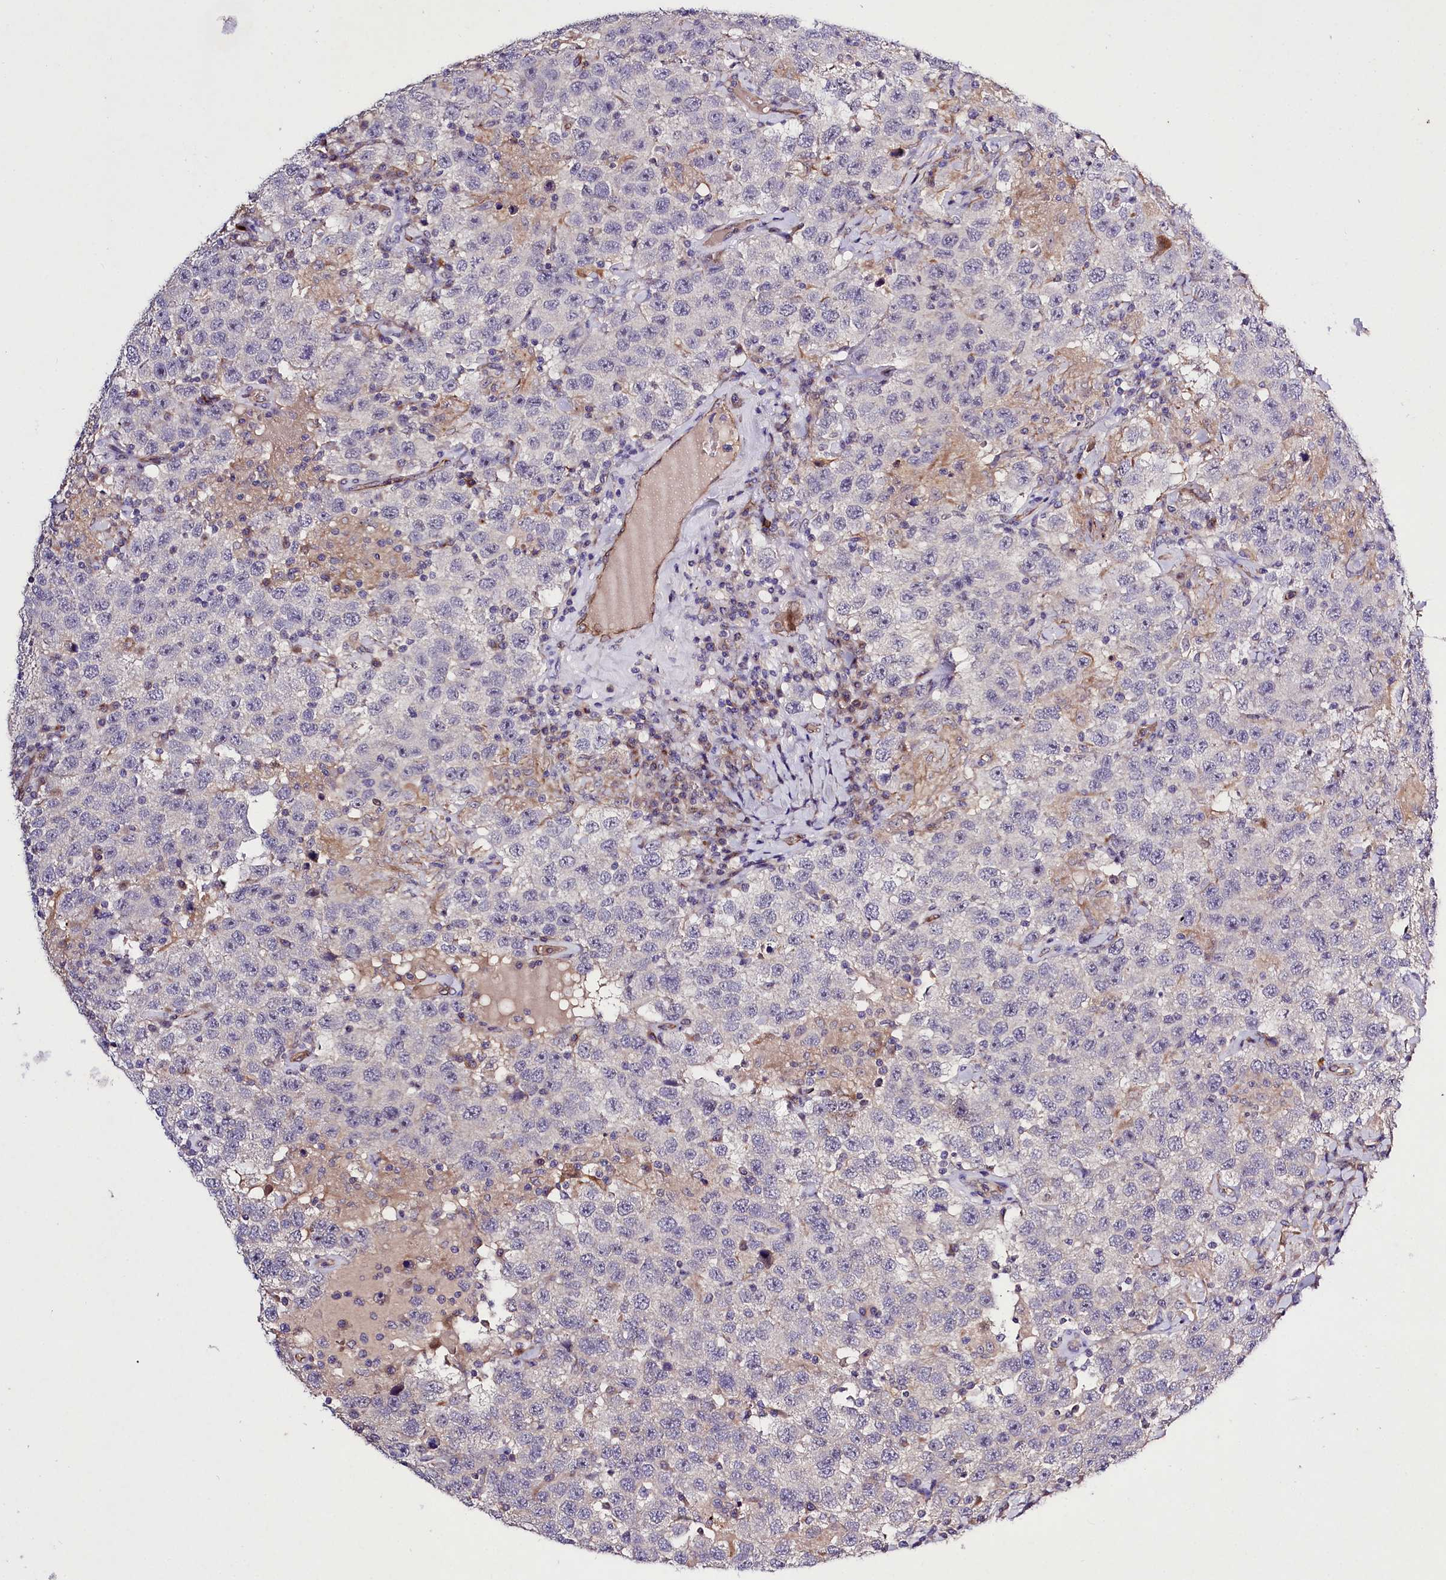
{"staining": {"intensity": "negative", "quantity": "none", "location": "none"}, "tissue": "testis cancer", "cell_type": "Tumor cells", "image_type": "cancer", "snomed": [{"axis": "morphology", "description": "Seminoma, NOS"}, {"axis": "topography", "description": "Testis"}], "caption": "The photomicrograph exhibits no staining of tumor cells in testis seminoma. (Brightfield microscopy of DAB IHC at high magnification).", "gene": "SLC7A1", "patient": {"sex": "male", "age": 41}}